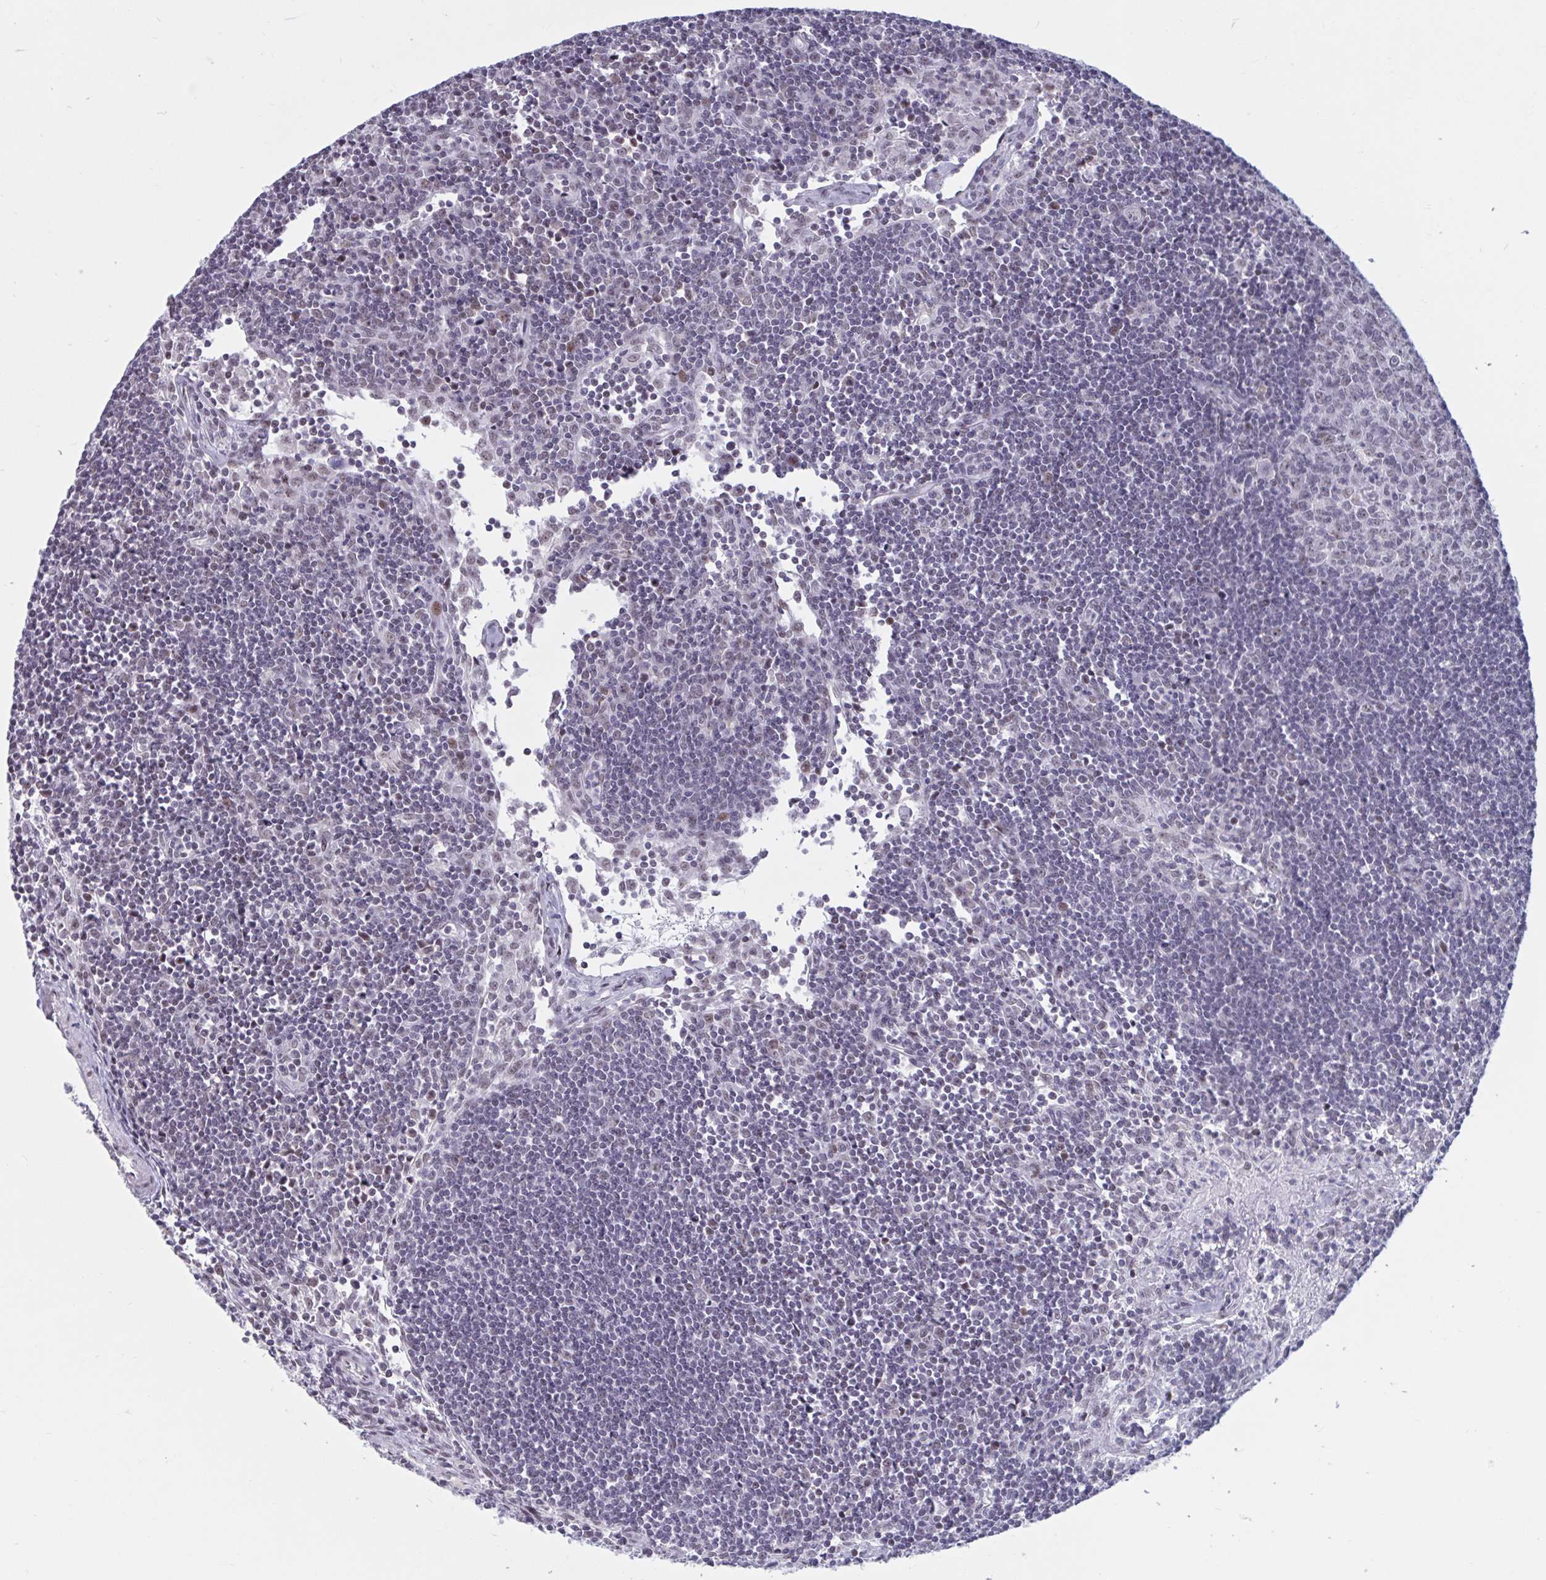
{"staining": {"intensity": "negative", "quantity": "none", "location": "none"}, "tissue": "lymph node", "cell_type": "Germinal center cells", "image_type": "normal", "snomed": [{"axis": "morphology", "description": "Normal tissue, NOS"}, {"axis": "topography", "description": "Lymph node"}], "caption": "DAB (3,3'-diaminobenzidine) immunohistochemical staining of benign human lymph node reveals no significant expression in germinal center cells. (Brightfield microscopy of DAB IHC at high magnification).", "gene": "HSD17B6", "patient": {"sex": "female", "age": 29}}